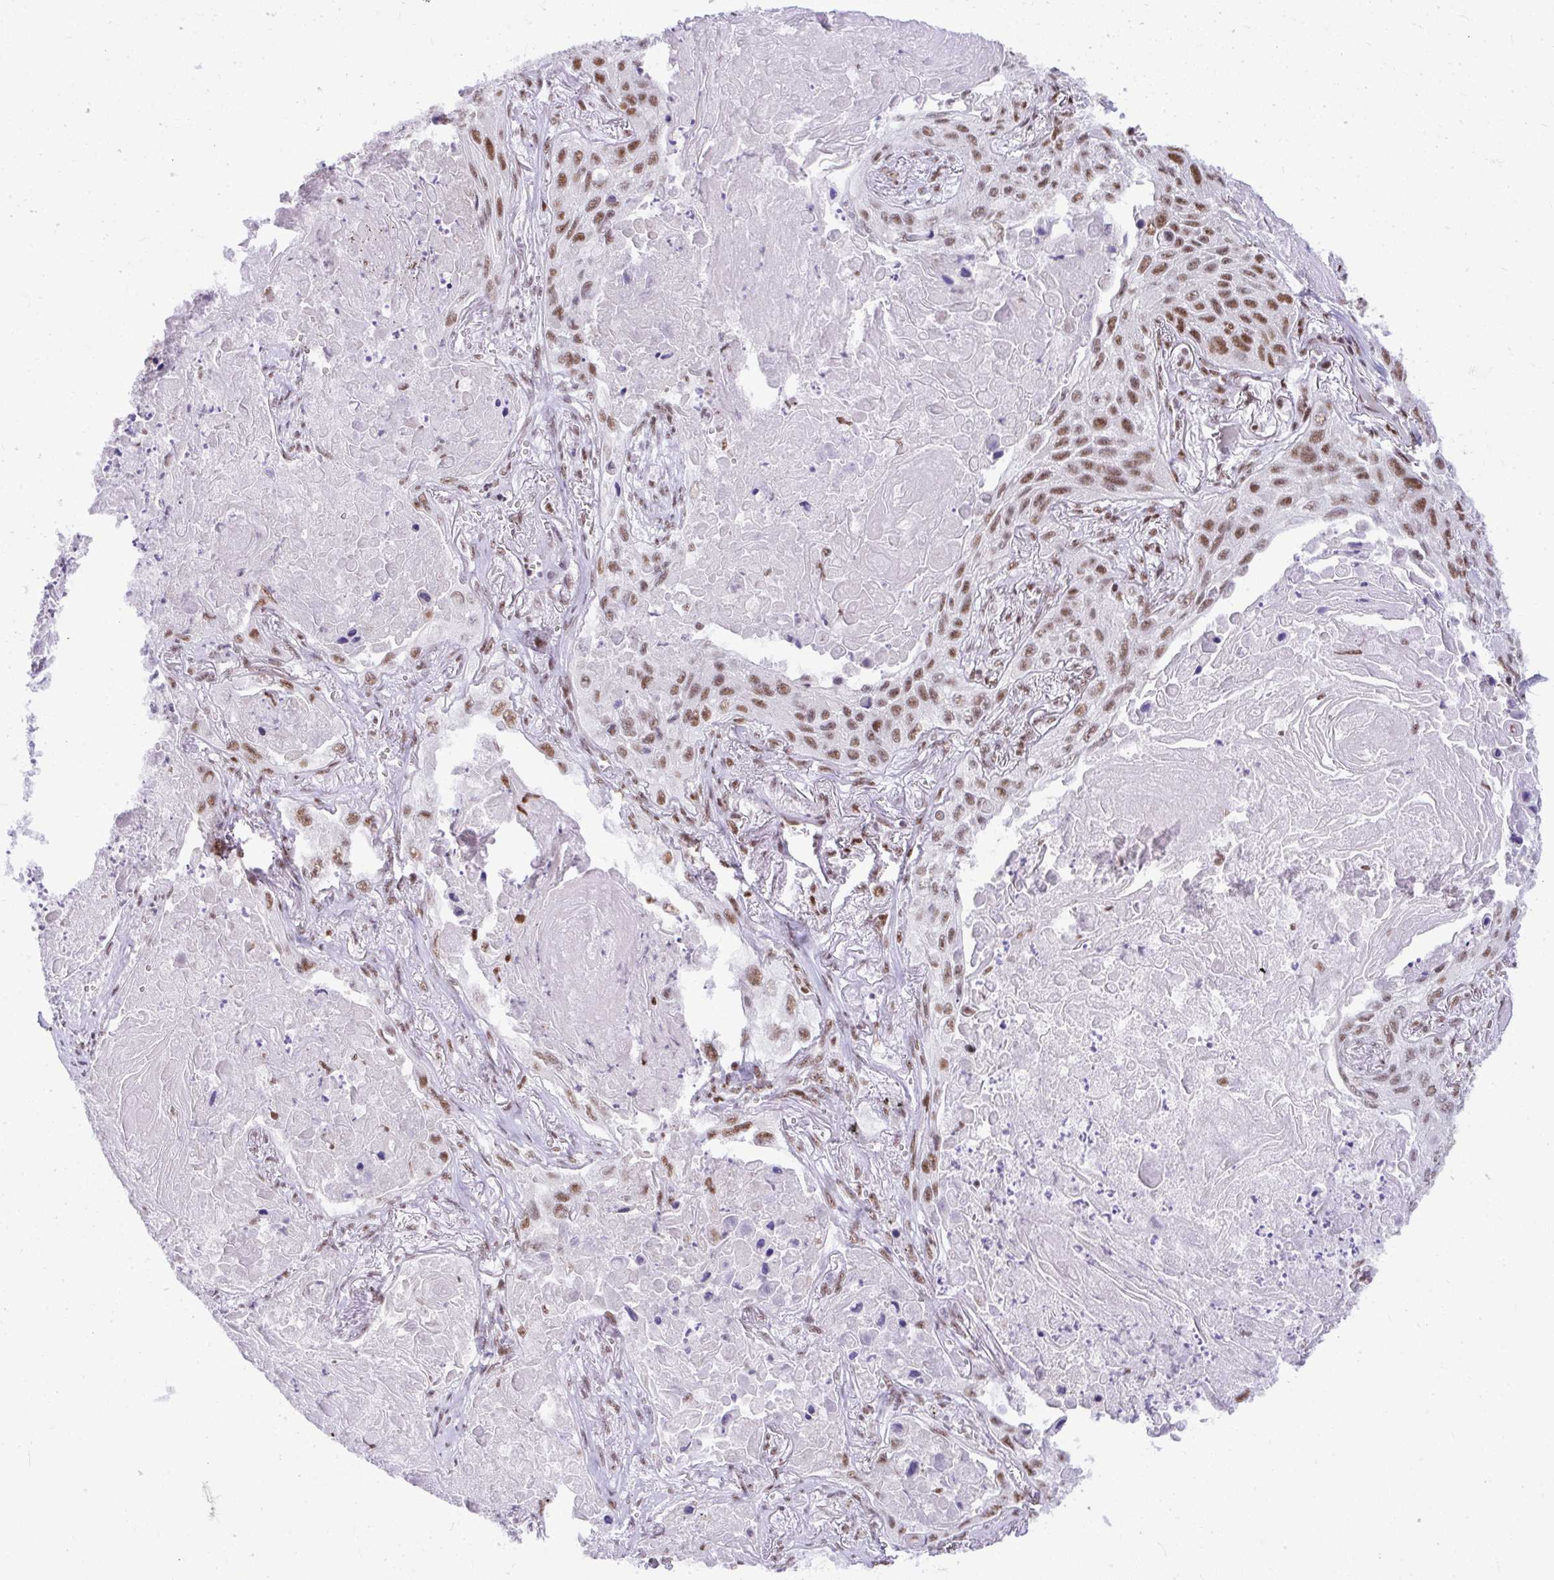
{"staining": {"intensity": "moderate", "quantity": ">75%", "location": "nuclear"}, "tissue": "lung cancer", "cell_type": "Tumor cells", "image_type": "cancer", "snomed": [{"axis": "morphology", "description": "Squamous cell carcinoma, NOS"}, {"axis": "topography", "description": "Lung"}], "caption": "A micrograph showing moderate nuclear staining in about >75% of tumor cells in lung cancer, as visualized by brown immunohistochemical staining.", "gene": "PRPF19", "patient": {"sex": "male", "age": 75}}